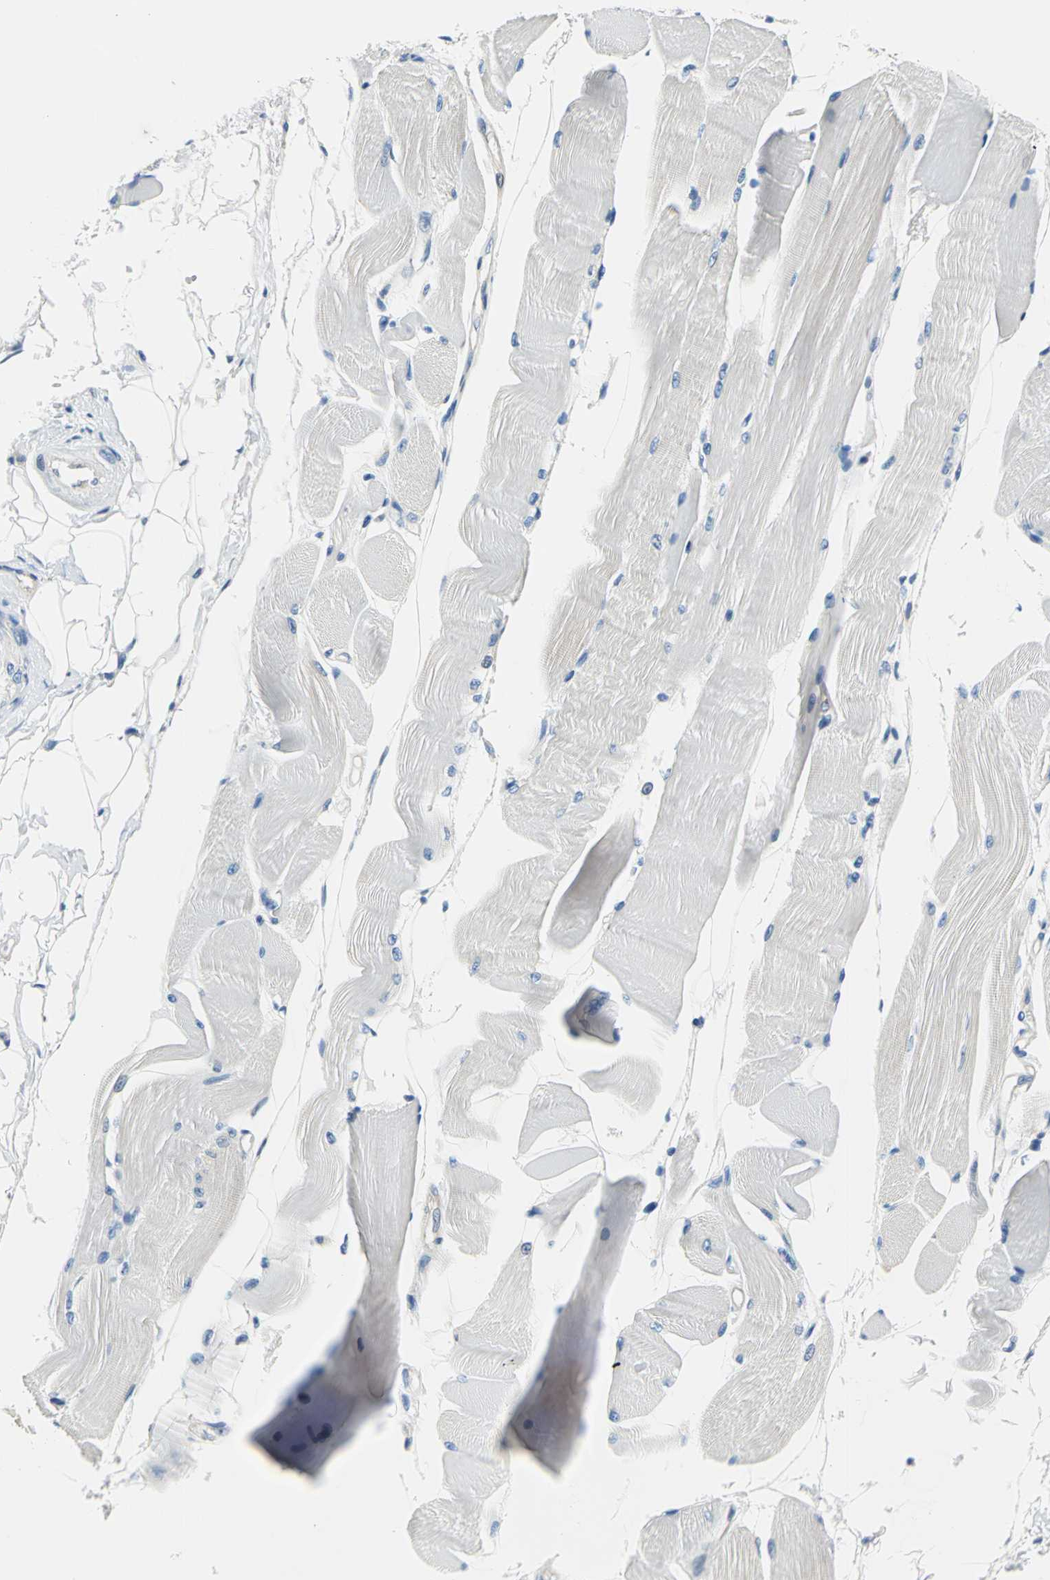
{"staining": {"intensity": "negative", "quantity": "none", "location": "none"}, "tissue": "skeletal muscle", "cell_type": "Myocytes", "image_type": "normal", "snomed": [{"axis": "morphology", "description": "Normal tissue, NOS"}, {"axis": "topography", "description": "Skeletal muscle"}, {"axis": "topography", "description": "Peripheral nerve tissue"}], "caption": "Immunohistochemistry (IHC) micrograph of unremarkable skeletal muscle stained for a protein (brown), which demonstrates no positivity in myocytes.", "gene": "TRIM25", "patient": {"sex": "female", "age": 84}}